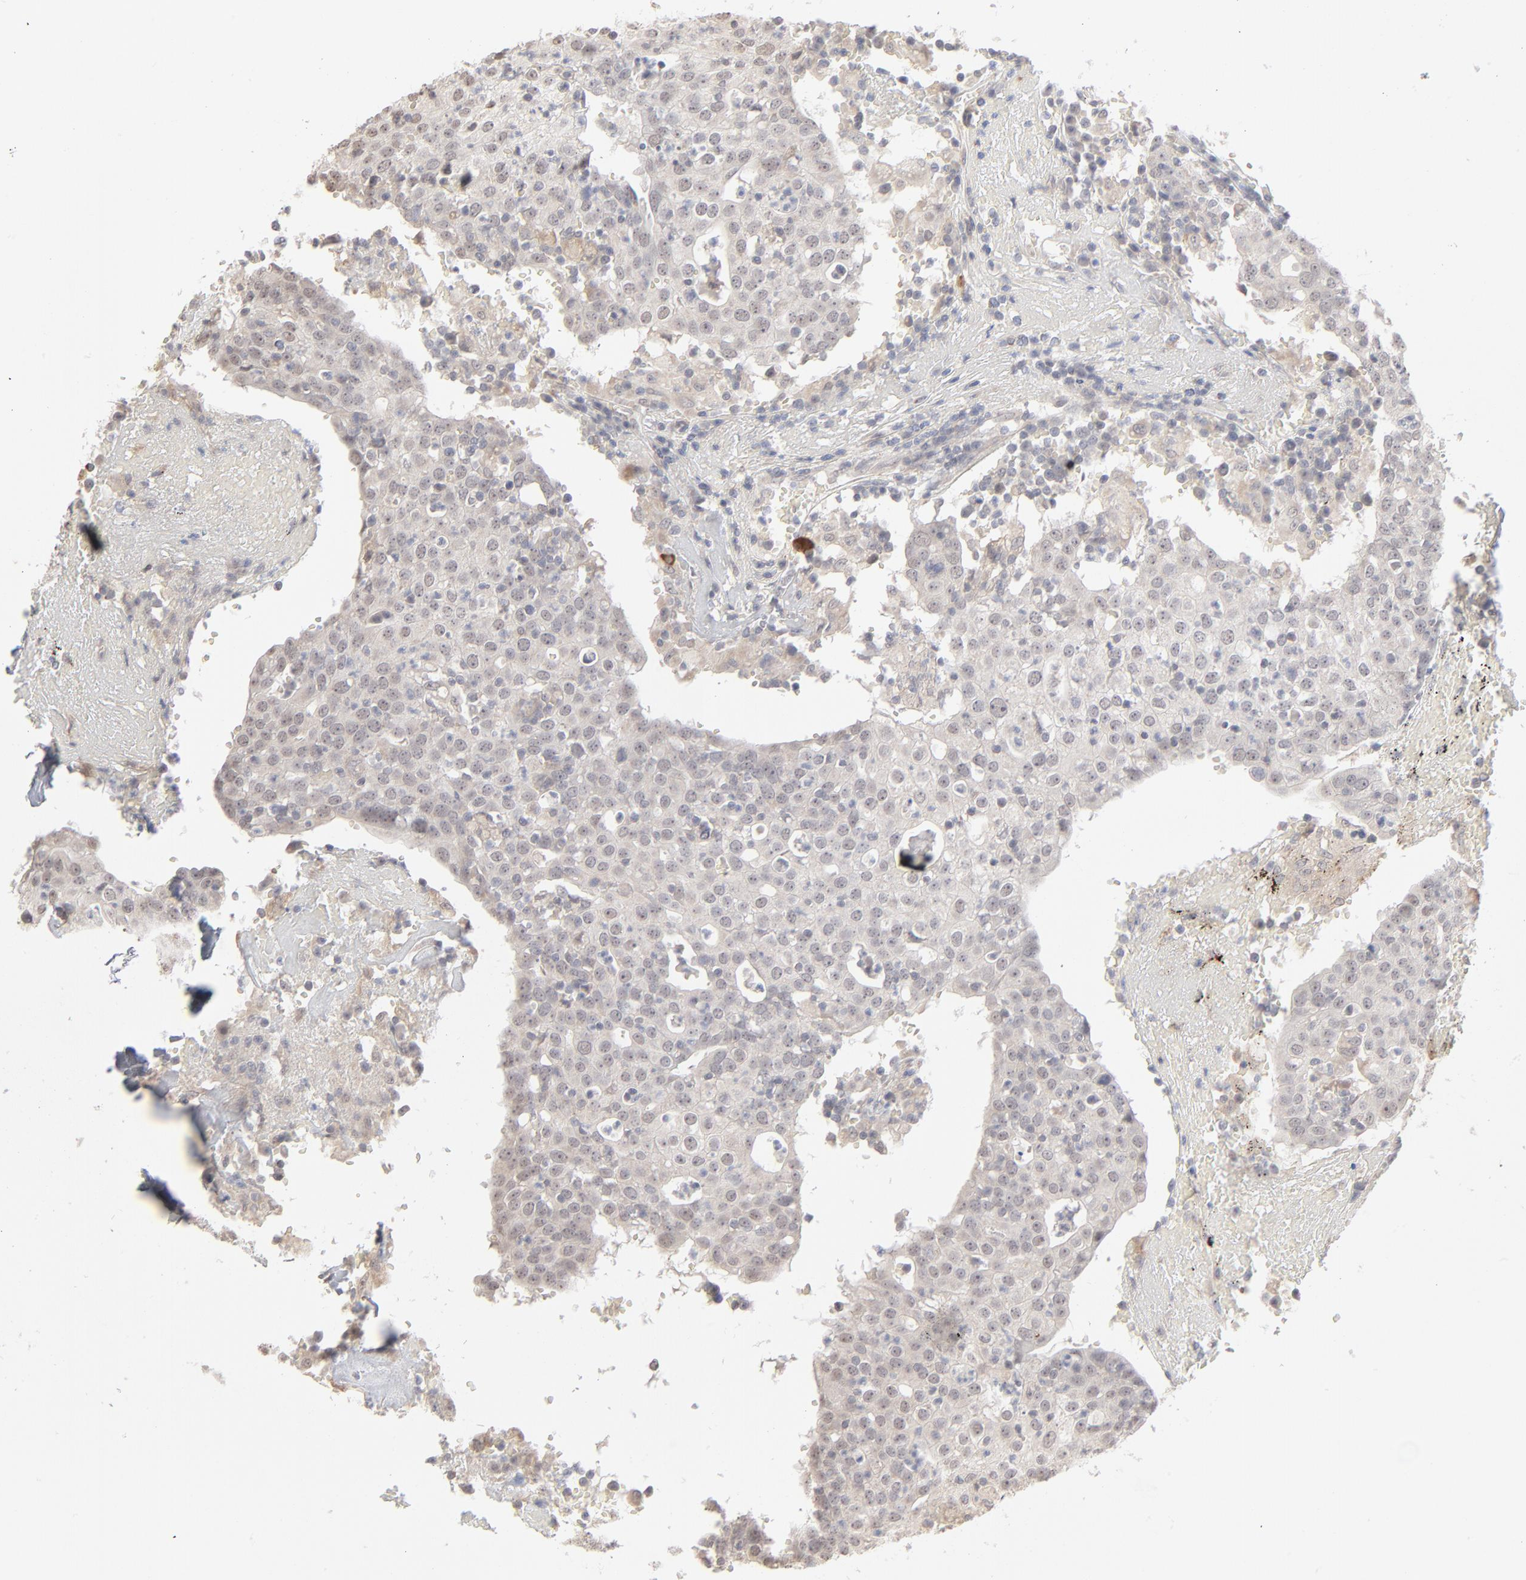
{"staining": {"intensity": "negative", "quantity": "none", "location": "none"}, "tissue": "head and neck cancer", "cell_type": "Tumor cells", "image_type": "cancer", "snomed": [{"axis": "morphology", "description": "Adenocarcinoma, NOS"}, {"axis": "topography", "description": "Salivary gland"}, {"axis": "topography", "description": "Head-Neck"}], "caption": "Immunohistochemical staining of human head and neck cancer (adenocarcinoma) shows no significant staining in tumor cells.", "gene": "POMT2", "patient": {"sex": "female", "age": 65}}